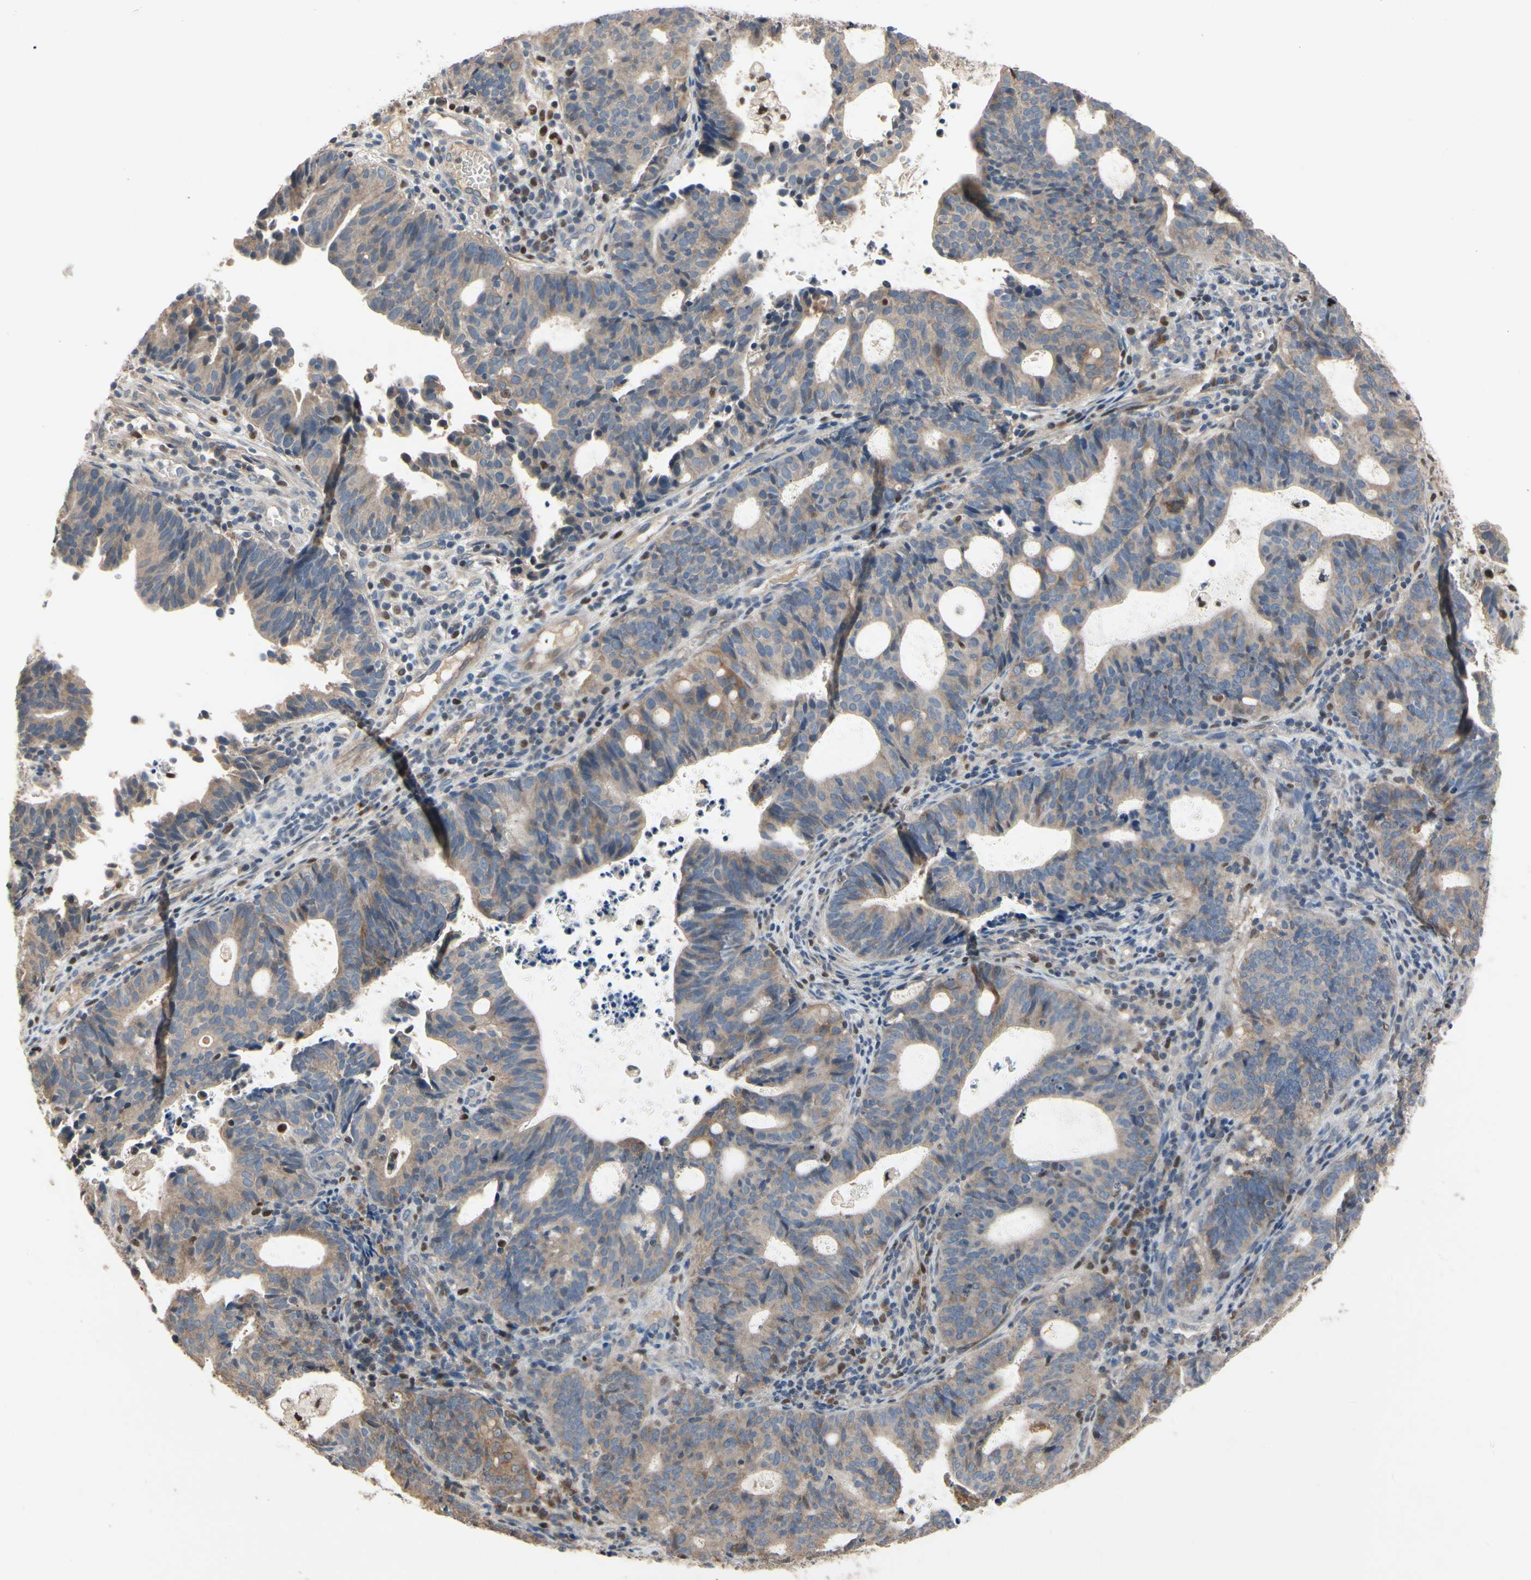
{"staining": {"intensity": "strong", "quantity": "<25%", "location": "cytoplasmic/membranous"}, "tissue": "endometrial cancer", "cell_type": "Tumor cells", "image_type": "cancer", "snomed": [{"axis": "morphology", "description": "Adenocarcinoma, NOS"}, {"axis": "topography", "description": "Uterus"}], "caption": "Human adenocarcinoma (endometrial) stained with a protein marker demonstrates strong staining in tumor cells.", "gene": "CGREF1", "patient": {"sex": "female", "age": 83}}